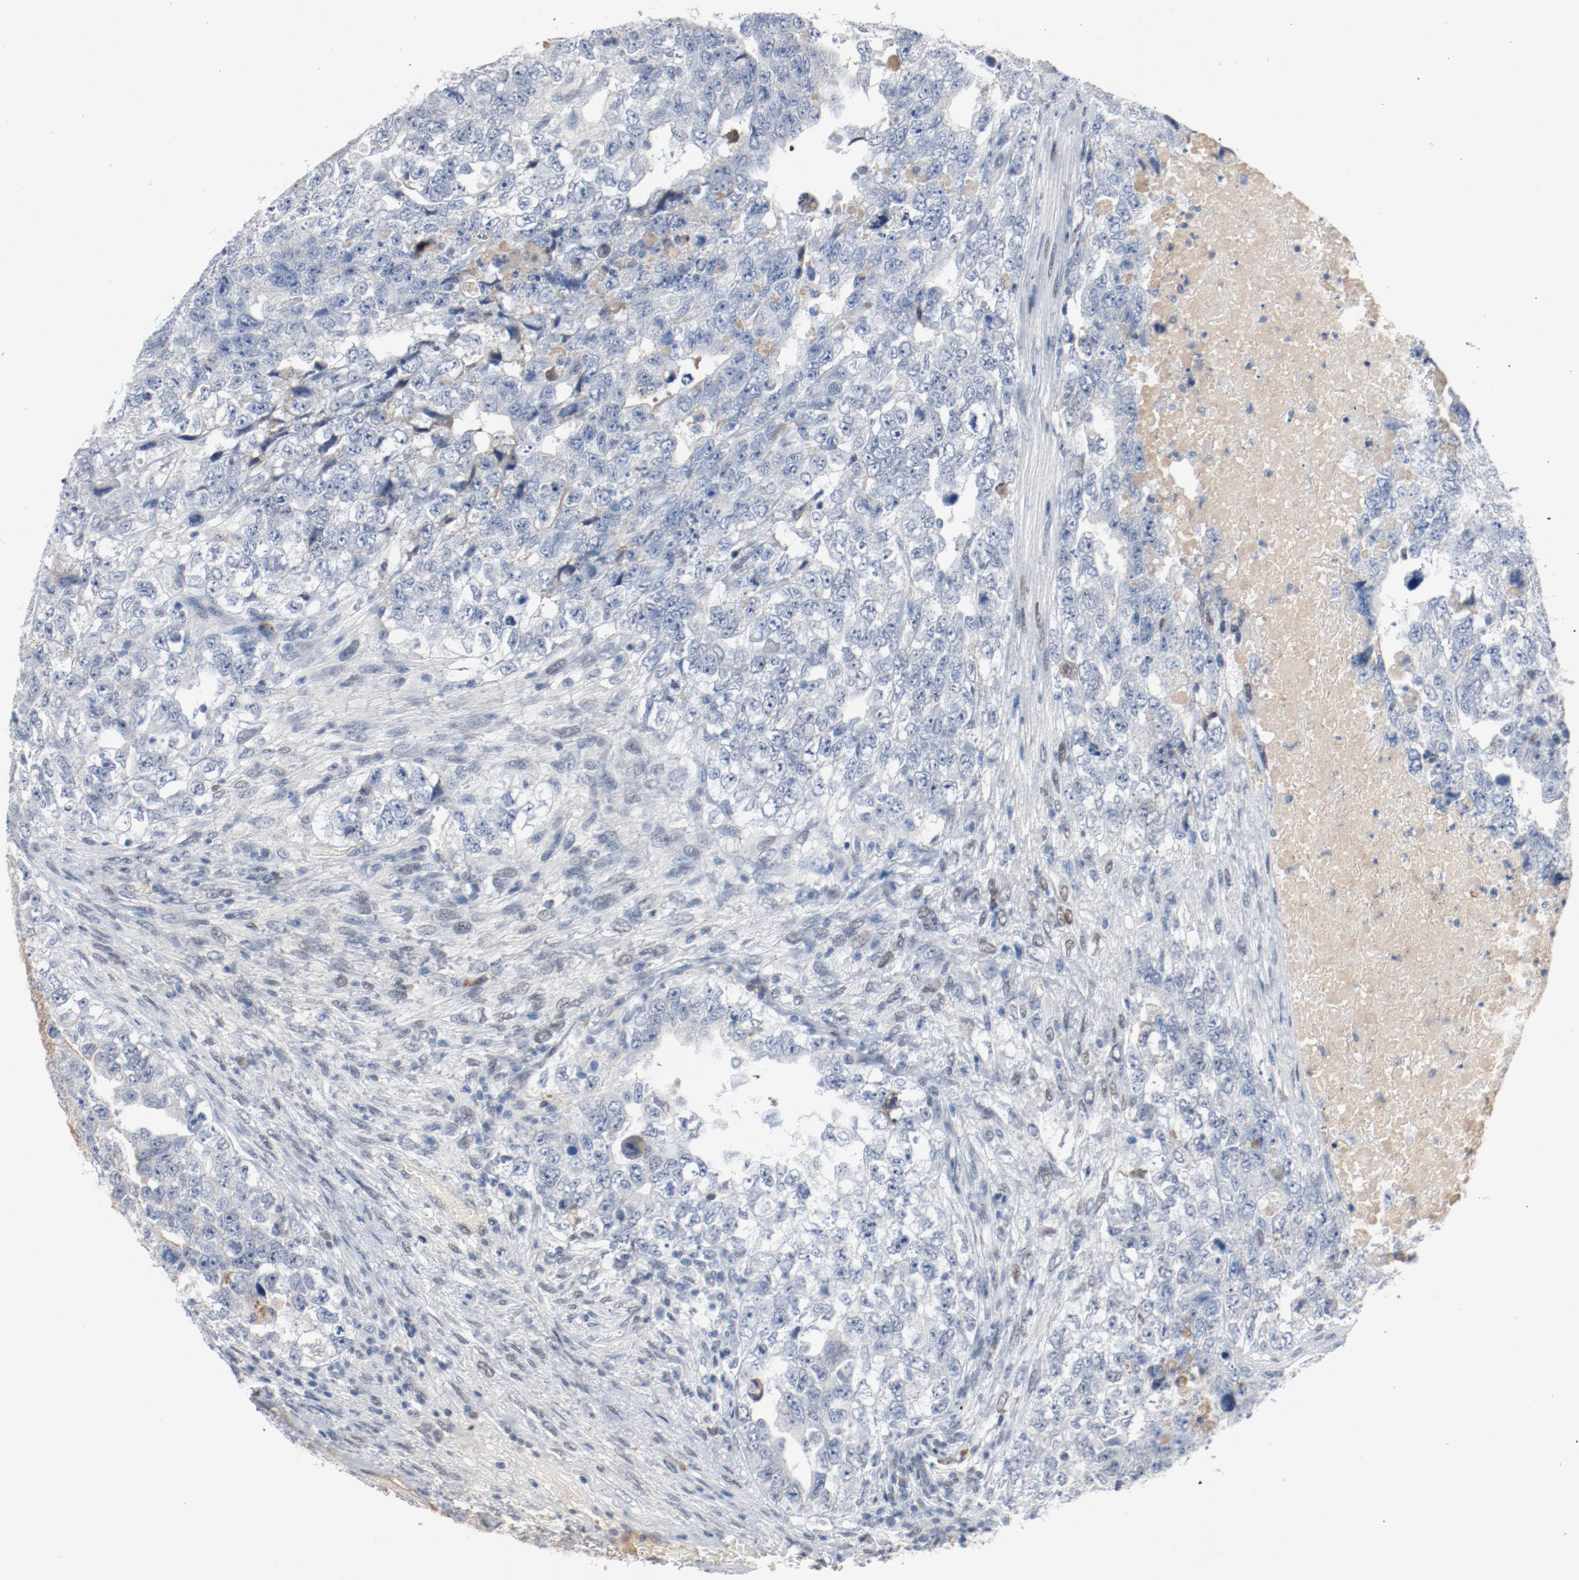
{"staining": {"intensity": "negative", "quantity": "none", "location": "none"}, "tissue": "testis cancer", "cell_type": "Tumor cells", "image_type": "cancer", "snomed": [{"axis": "morphology", "description": "Carcinoma, Embryonal, NOS"}, {"axis": "topography", "description": "Testis"}], "caption": "High magnification brightfield microscopy of testis embryonal carcinoma stained with DAB (brown) and counterstained with hematoxylin (blue): tumor cells show no significant expression.", "gene": "FOXP1", "patient": {"sex": "male", "age": 36}}